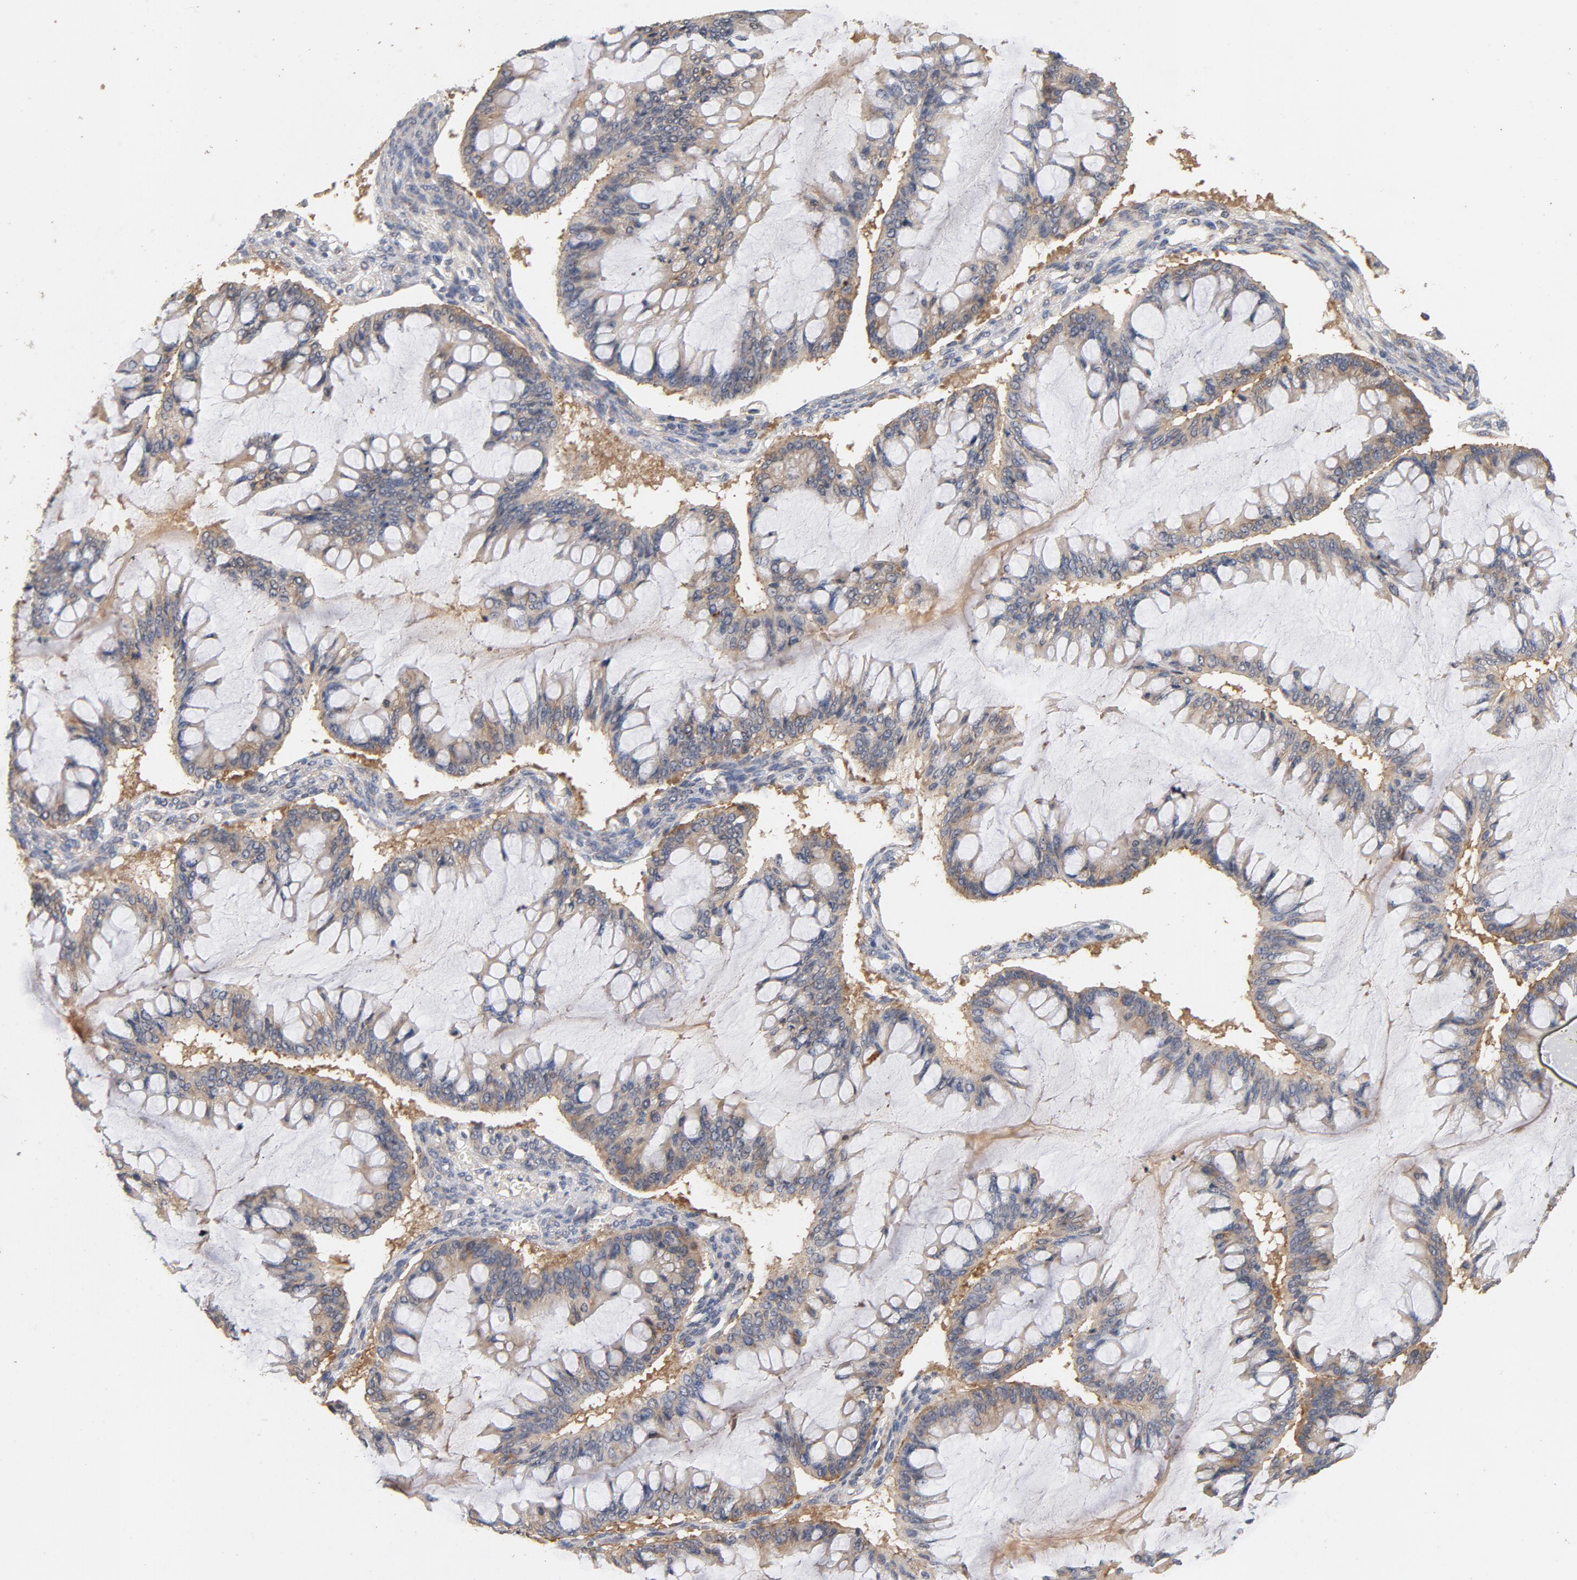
{"staining": {"intensity": "weak", "quantity": ">75%", "location": "cytoplasmic/membranous"}, "tissue": "ovarian cancer", "cell_type": "Tumor cells", "image_type": "cancer", "snomed": [{"axis": "morphology", "description": "Cystadenocarcinoma, mucinous, NOS"}, {"axis": "topography", "description": "Ovary"}], "caption": "Protein staining of mucinous cystadenocarcinoma (ovarian) tissue demonstrates weak cytoplasmic/membranous expression in approximately >75% of tumor cells.", "gene": "DDX6", "patient": {"sex": "female", "age": 73}}